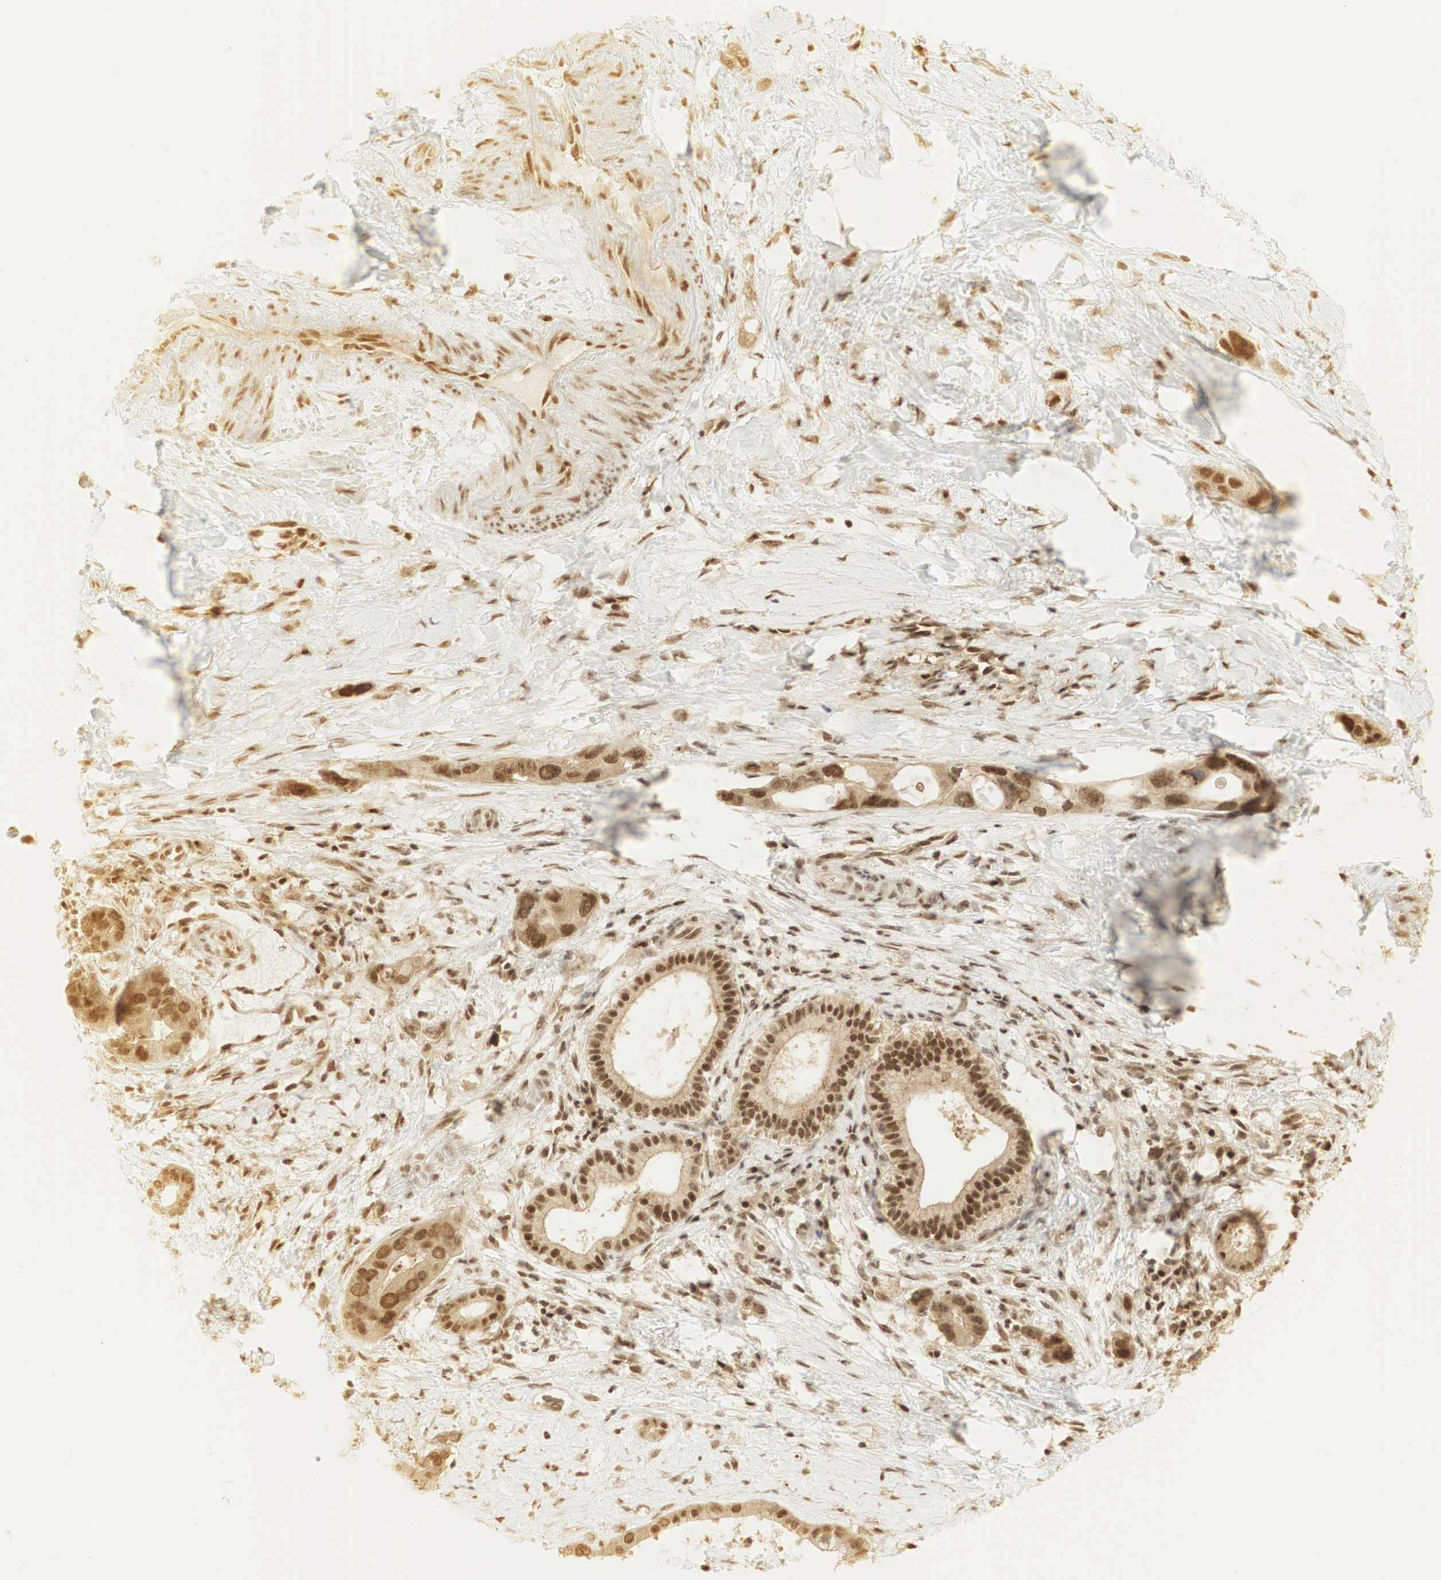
{"staining": {"intensity": "moderate", "quantity": ">75%", "location": "cytoplasmic/membranous,nuclear"}, "tissue": "liver cancer", "cell_type": "Tumor cells", "image_type": "cancer", "snomed": [{"axis": "morphology", "description": "Cholangiocarcinoma"}, {"axis": "topography", "description": "Liver"}], "caption": "The image reveals immunohistochemical staining of liver cancer. There is moderate cytoplasmic/membranous and nuclear expression is appreciated in about >75% of tumor cells. Immunohistochemistry stains the protein in brown and the nuclei are stained blue.", "gene": "RNF113A", "patient": {"sex": "female", "age": 65}}